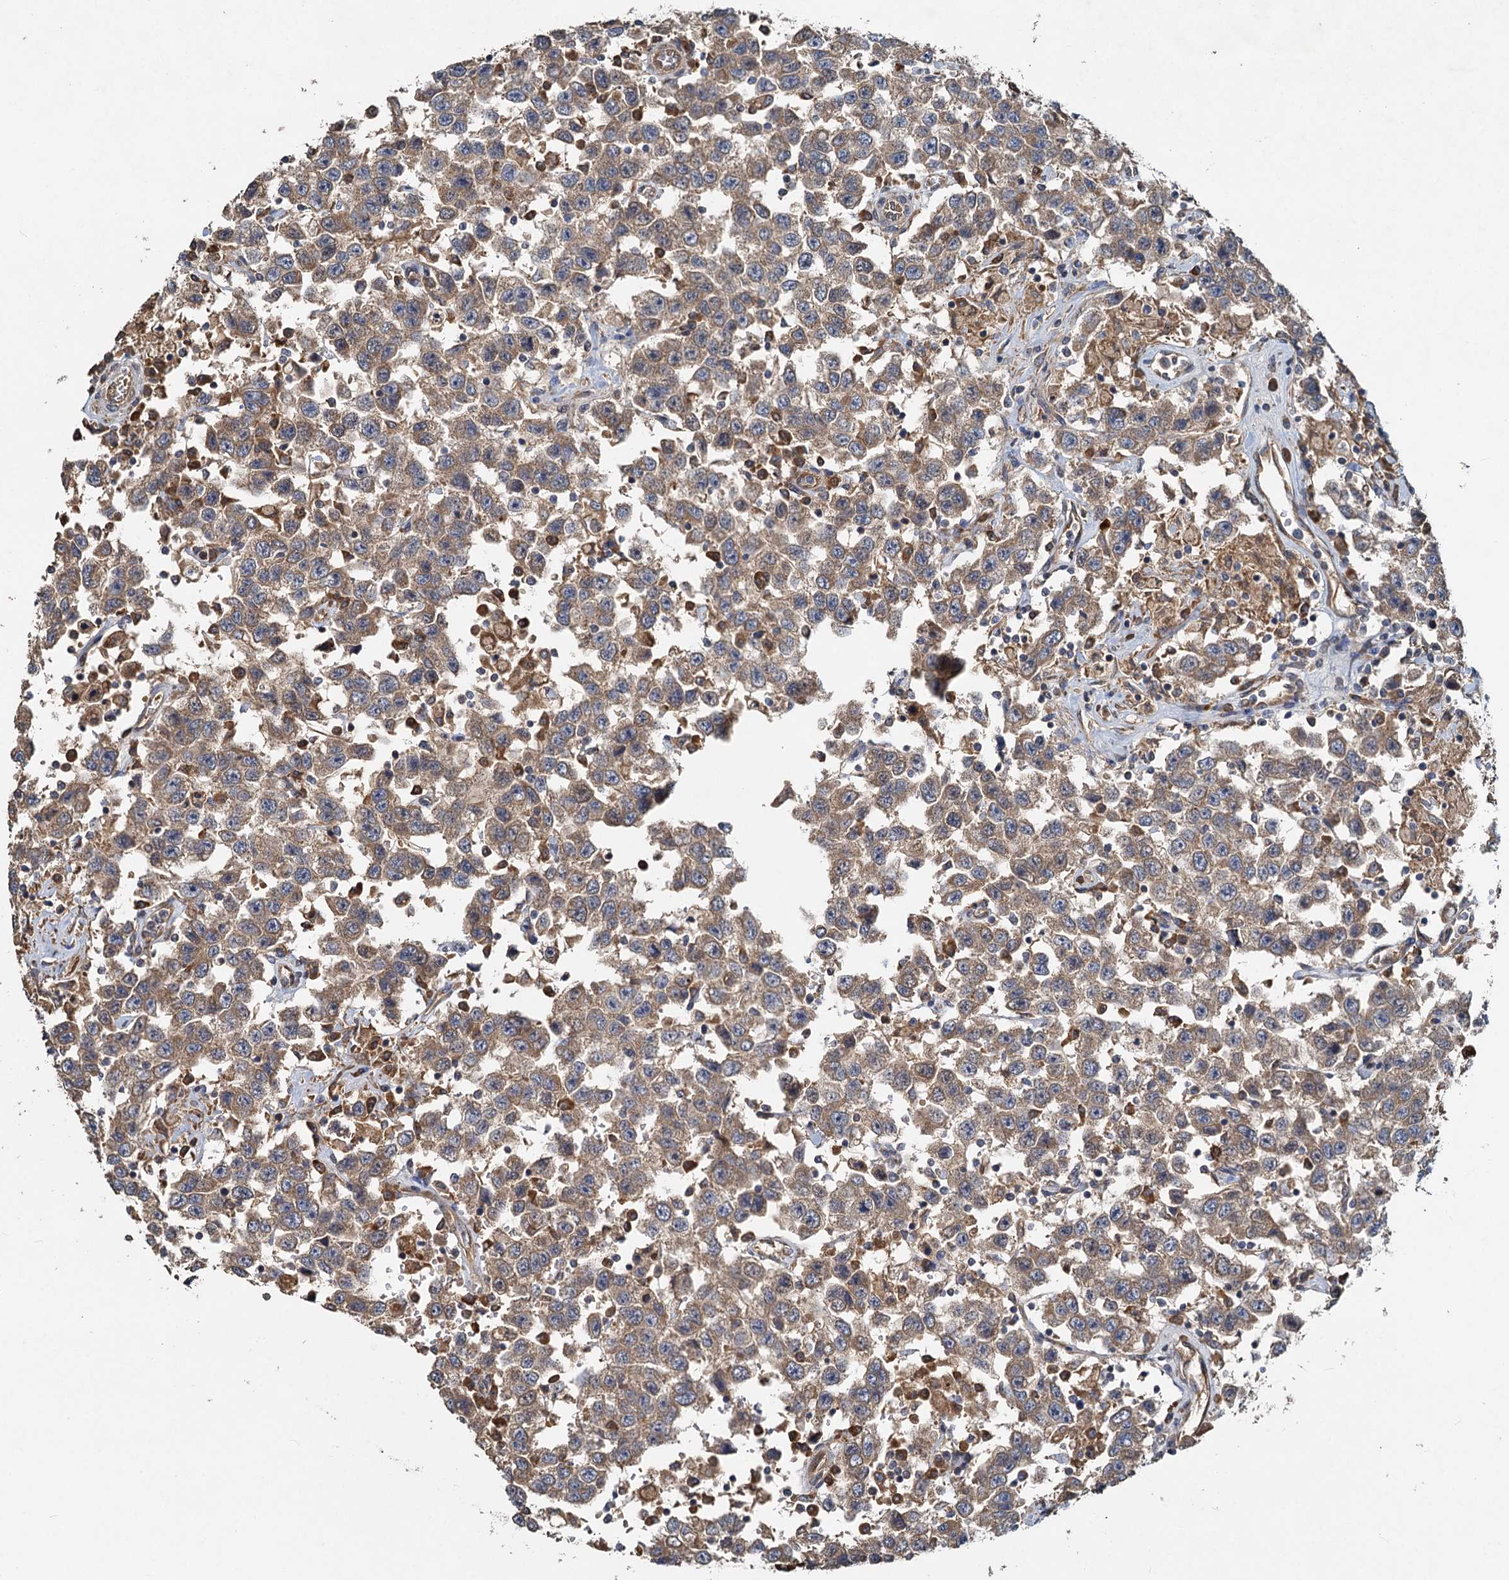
{"staining": {"intensity": "weak", "quantity": ">75%", "location": "cytoplasmic/membranous"}, "tissue": "testis cancer", "cell_type": "Tumor cells", "image_type": "cancer", "snomed": [{"axis": "morphology", "description": "Seminoma, NOS"}, {"axis": "topography", "description": "Testis"}], "caption": "Weak cytoplasmic/membranous protein expression is identified in about >75% of tumor cells in testis seminoma. (DAB = brown stain, brightfield microscopy at high magnification).", "gene": "HYI", "patient": {"sex": "male", "age": 41}}